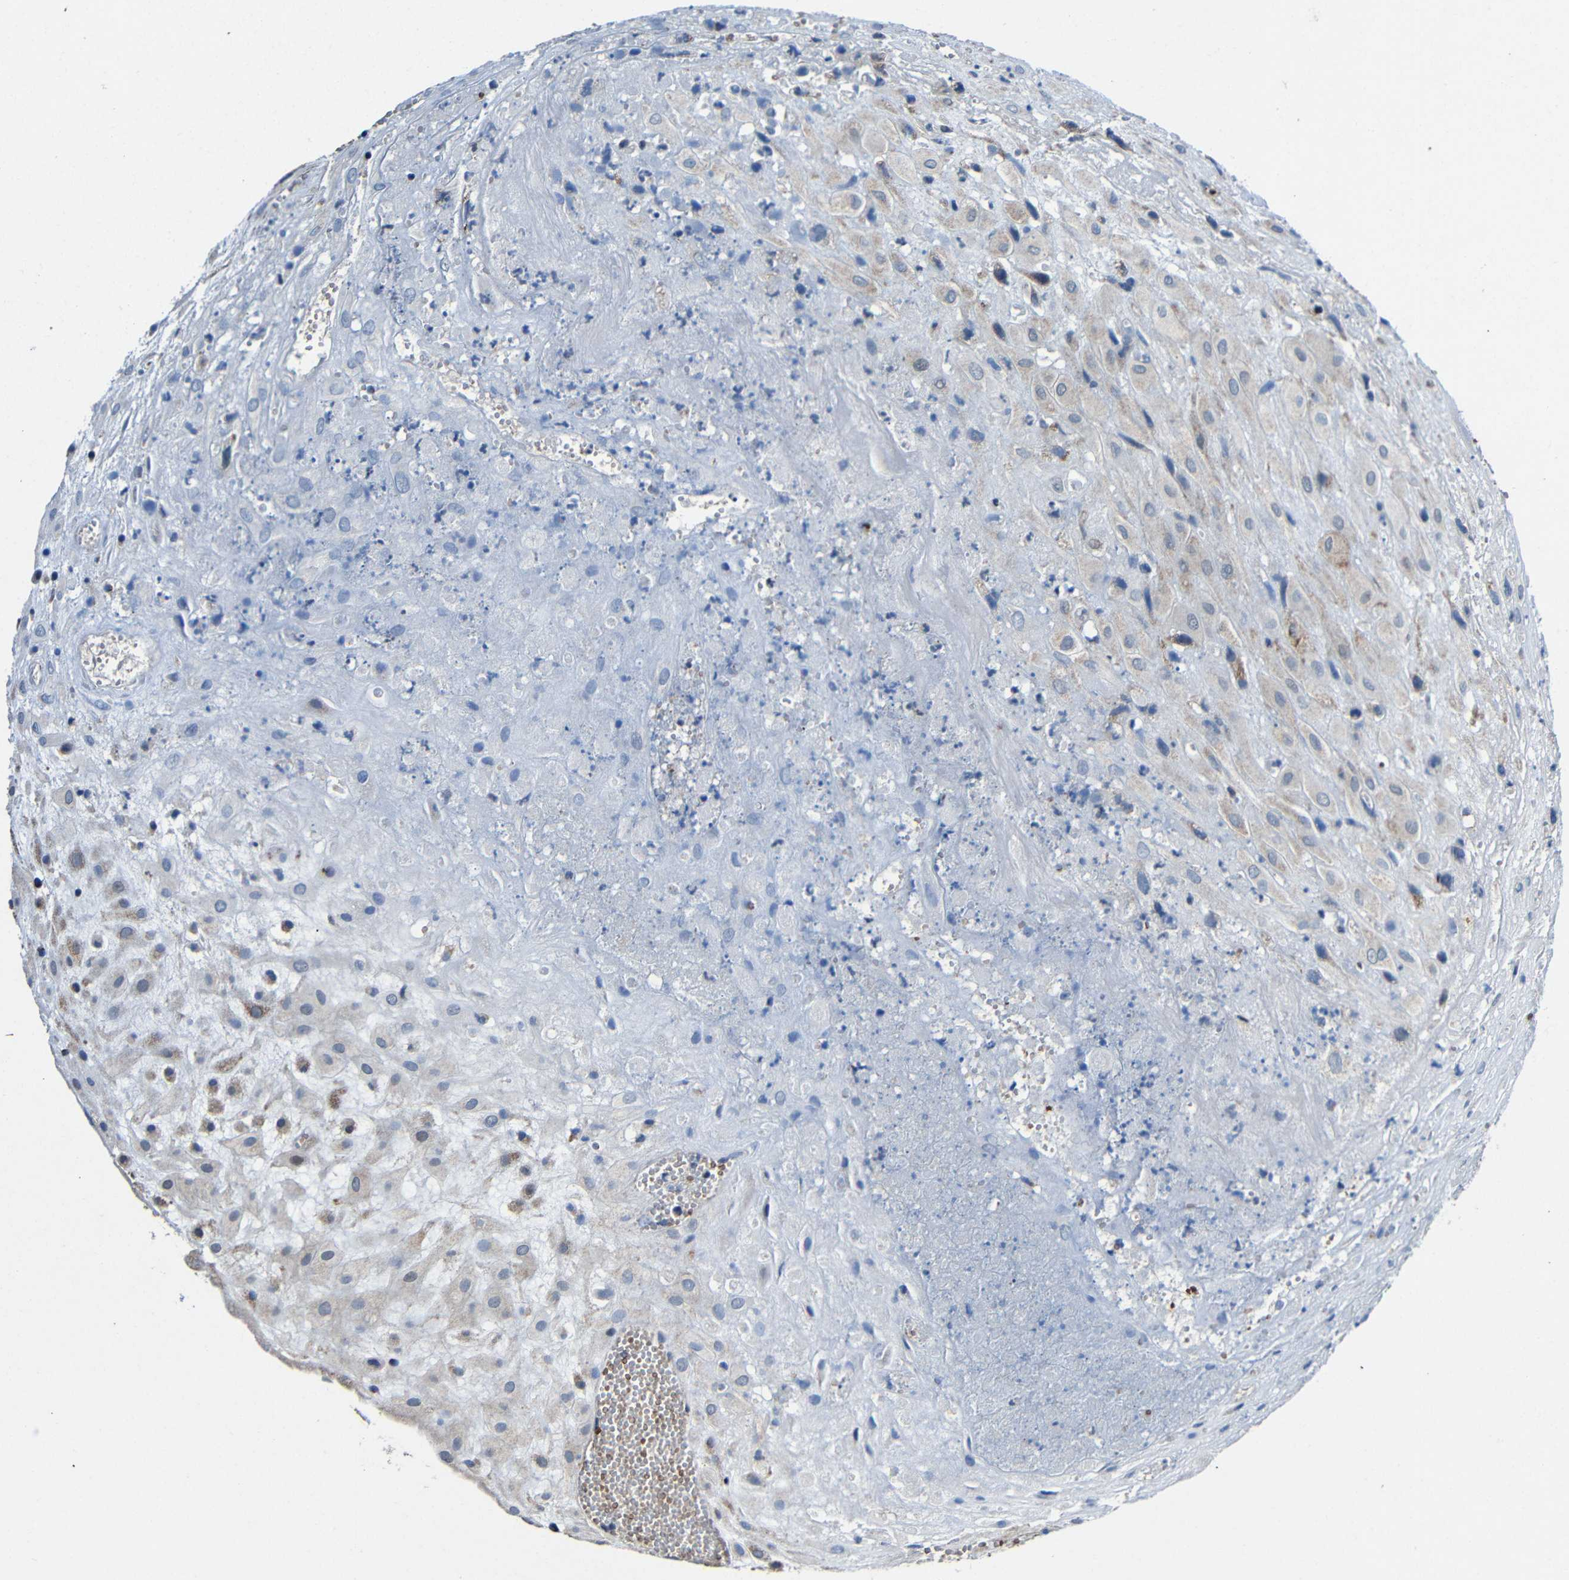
{"staining": {"intensity": "moderate", "quantity": "<25%", "location": "cytoplasmic/membranous"}, "tissue": "placenta", "cell_type": "Decidual cells", "image_type": "normal", "snomed": [{"axis": "morphology", "description": "Normal tissue, NOS"}, {"axis": "topography", "description": "Placenta"}], "caption": "About <25% of decidual cells in benign human placenta exhibit moderate cytoplasmic/membranous protein positivity as visualized by brown immunohistochemical staining.", "gene": "CA5B", "patient": {"sex": "female", "age": 18}}